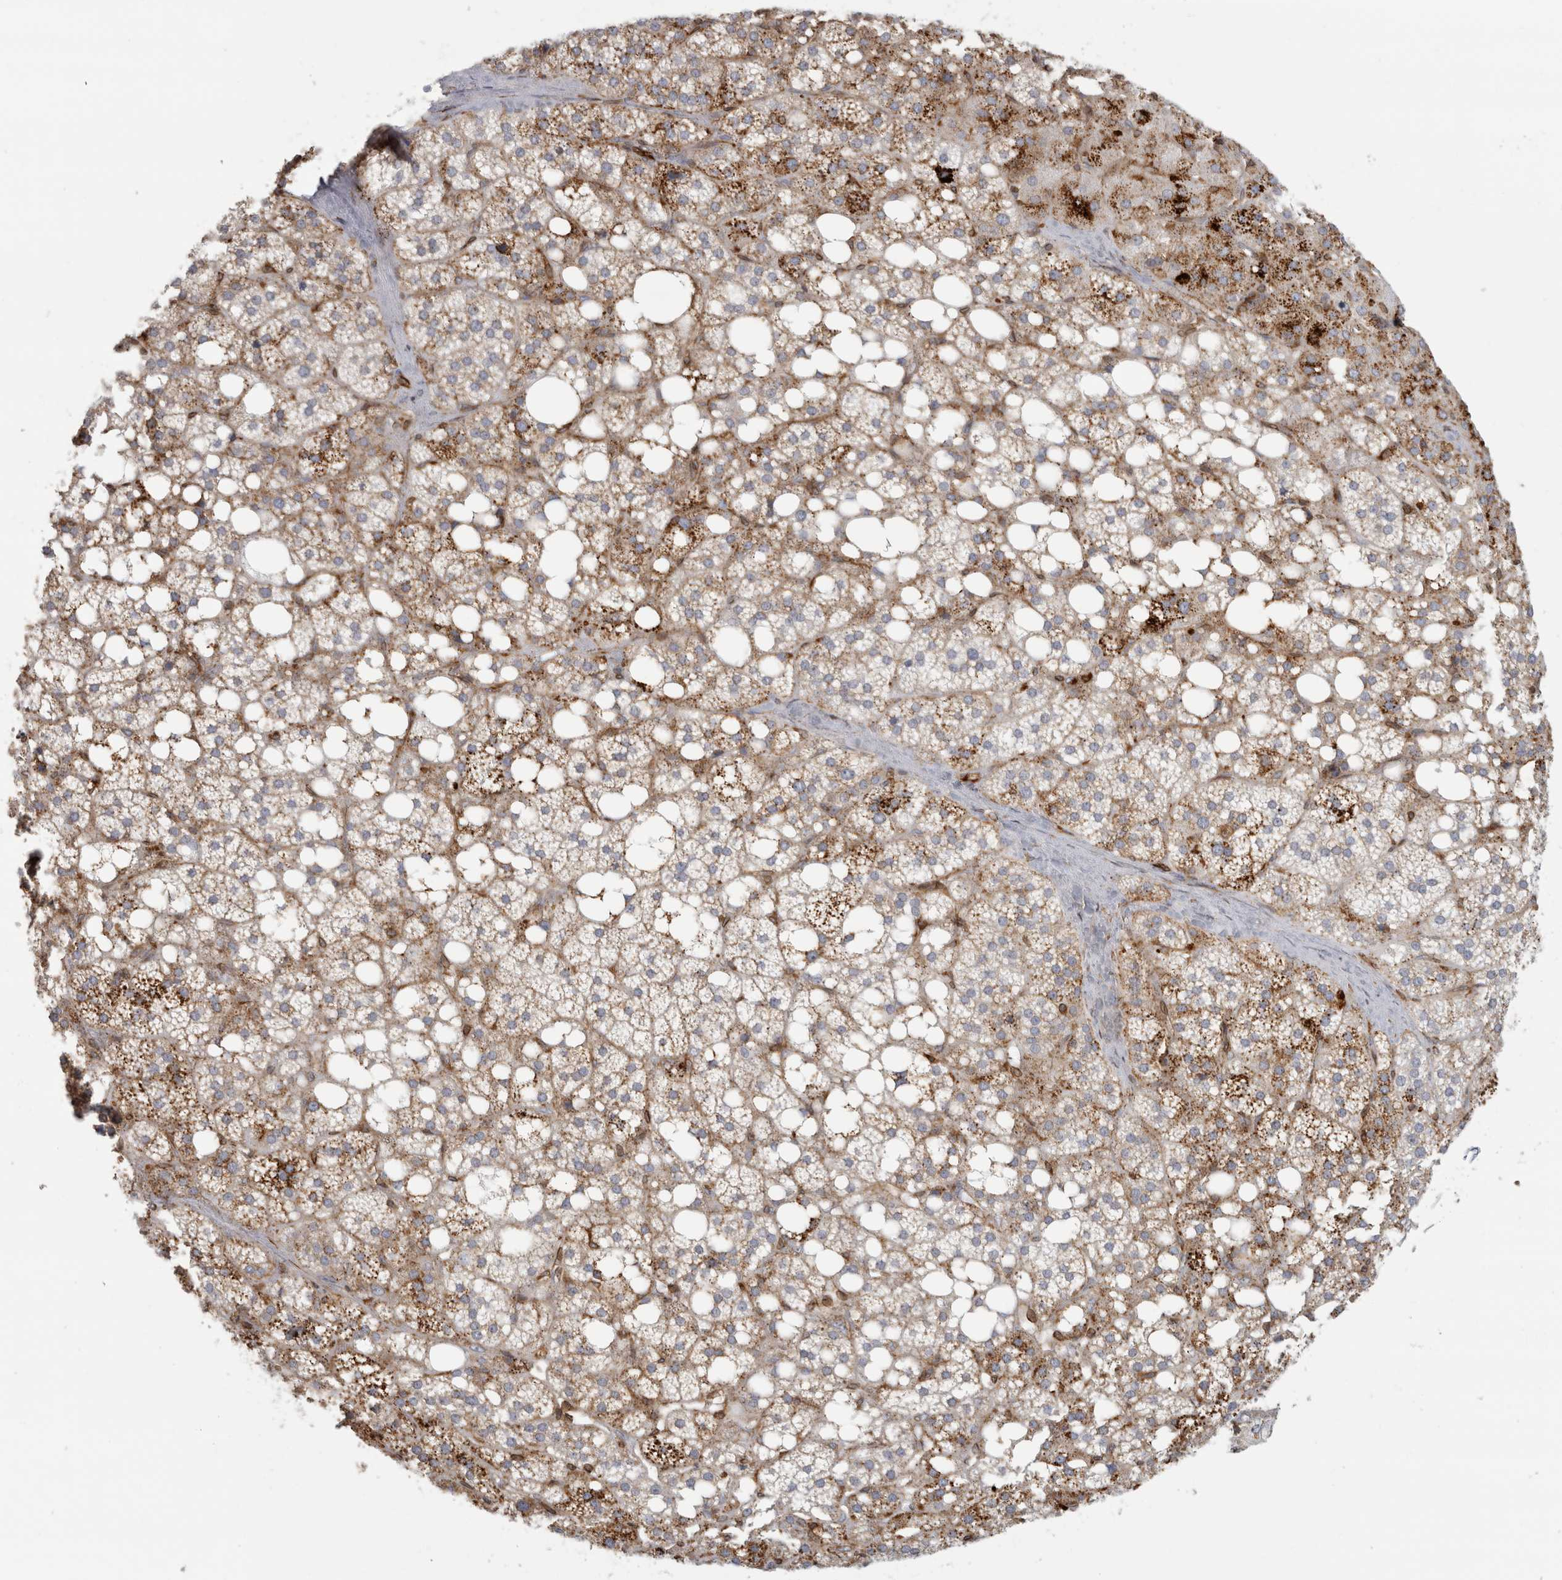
{"staining": {"intensity": "strong", "quantity": "25%-75%", "location": "cytoplasmic/membranous"}, "tissue": "adrenal gland", "cell_type": "Glandular cells", "image_type": "normal", "snomed": [{"axis": "morphology", "description": "Normal tissue, NOS"}, {"axis": "topography", "description": "Adrenal gland"}], "caption": "Immunohistochemistry of unremarkable human adrenal gland displays high levels of strong cytoplasmic/membranous staining in about 25%-75% of glandular cells.", "gene": "HLA", "patient": {"sex": "female", "age": 59}}